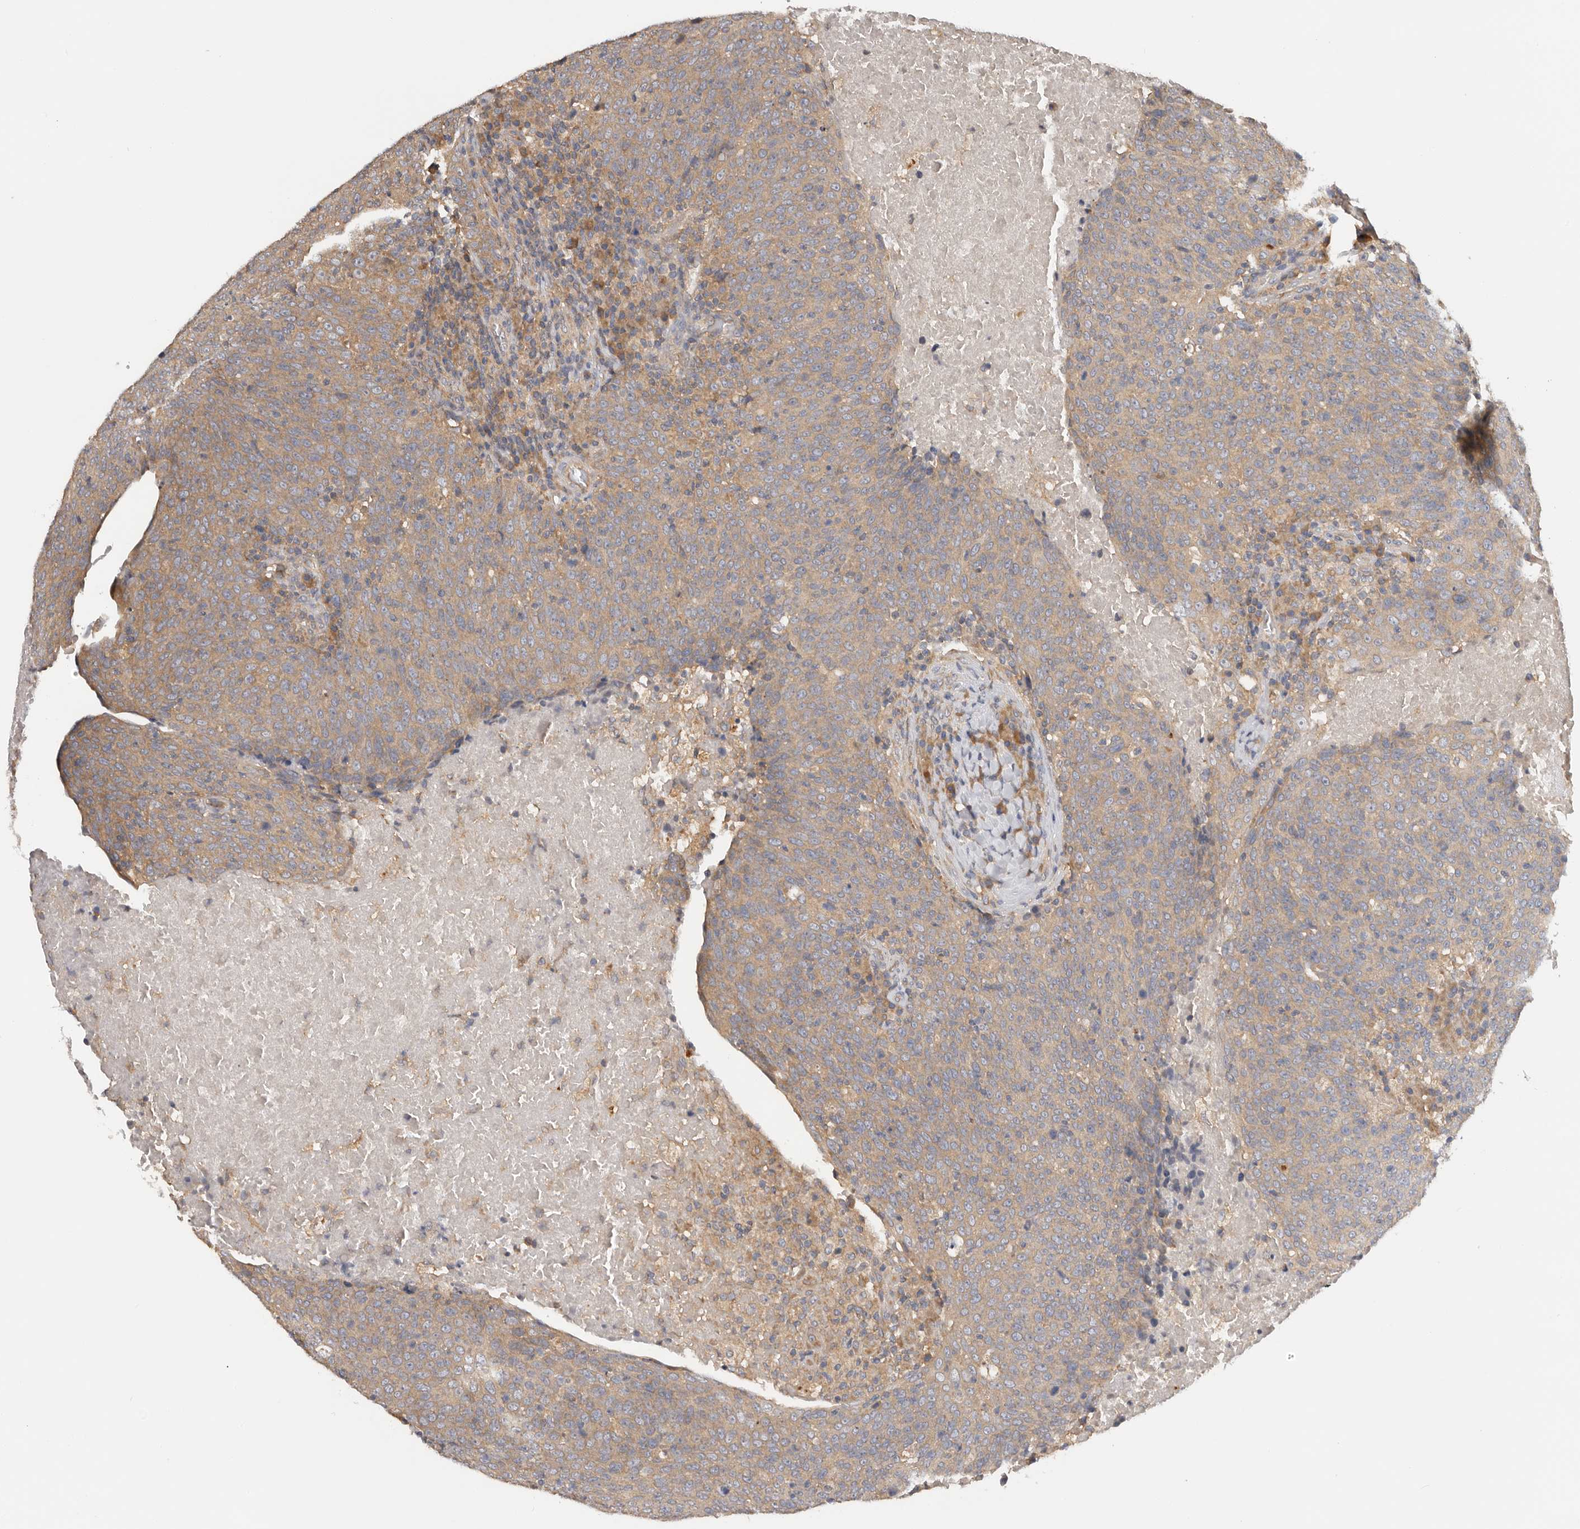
{"staining": {"intensity": "moderate", "quantity": ">75%", "location": "cytoplasmic/membranous"}, "tissue": "head and neck cancer", "cell_type": "Tumor cells", "image_type": "cancer", "snomed": [{"axis": "morphology", "description": "Squamous cell carcinoma, NOS"}, {"axis": "morphology", "description": "Squamous cell carcinoma, metastatic, NOS"}, {"axis": "topography", "description": "Lymph node"}, {"axis": "topography", "description": "Head-Neck"}], "caption": "IHC image of human squamous cell carcinoma (head and neck) stained for a protein (brown), which reveals medium levels of moderate cytoplasmic/membranous positivity in about >75% of tumor cells.", "gene": "PPP1R42", "patient": {"sex": "male", "age": 62}}